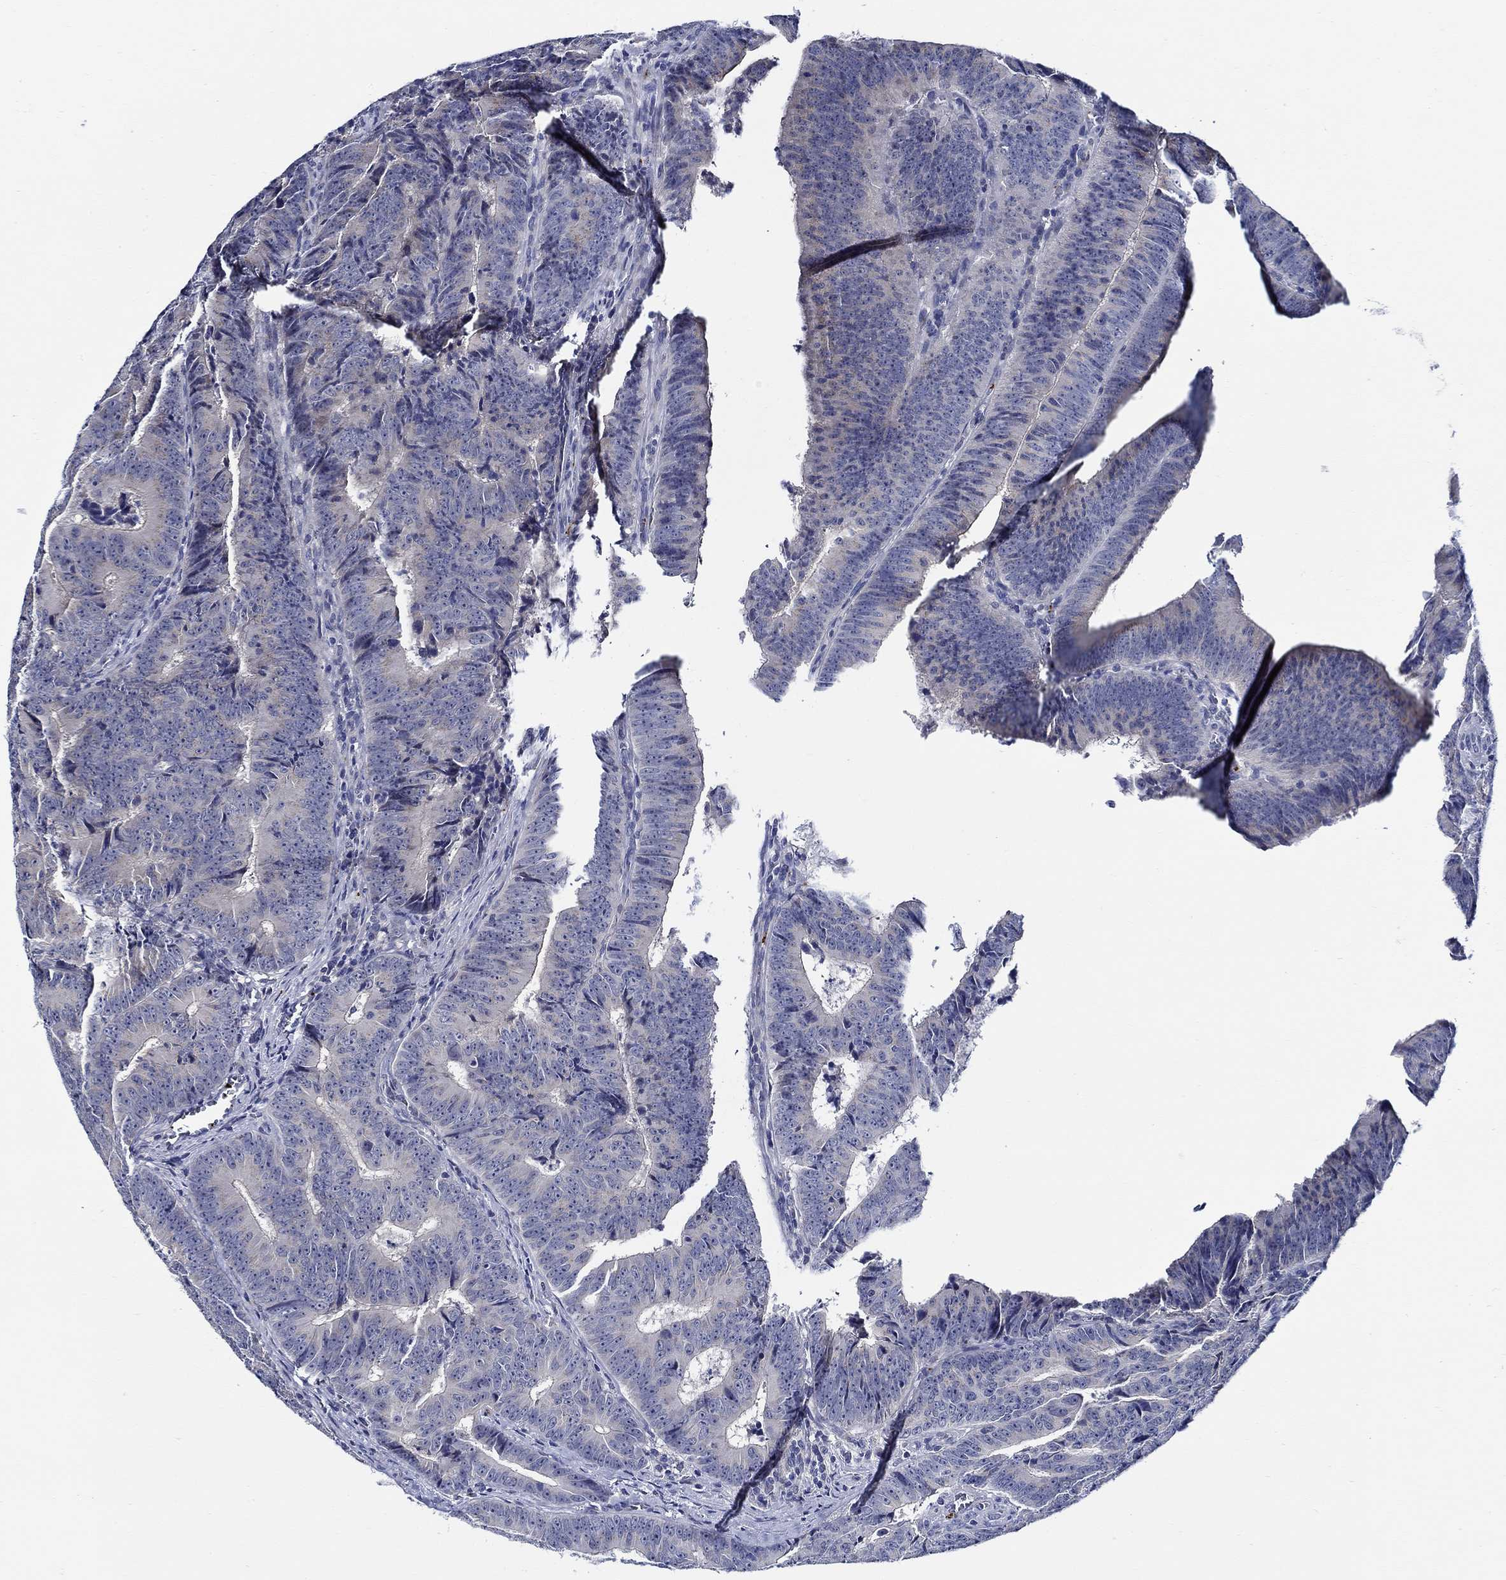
{"staining": {"intensity": "negative", "quantity": "none", "location": "none"}, "tissue": "colorectal cancer", "cell_type": "Tumor cells", "image_type": "cancer", "snomed": [{"axis": "morphology", "description": "Adenocarcinoma, NOS"}, {"axis": "topography", "description": "Colon"}], "caption": "A high-resolution histopathology image shows immunohistochemistry staining of colorectal cancer, which exhibits no significant staining in tumor cells. (DAB (3,3'-diaminobenzidine) immunohistochemistry (IHC) visualized using brightfield microscopy, high magnification).", "gene": "ALOX12", "patient": {"sex": "female", "age": 82}}